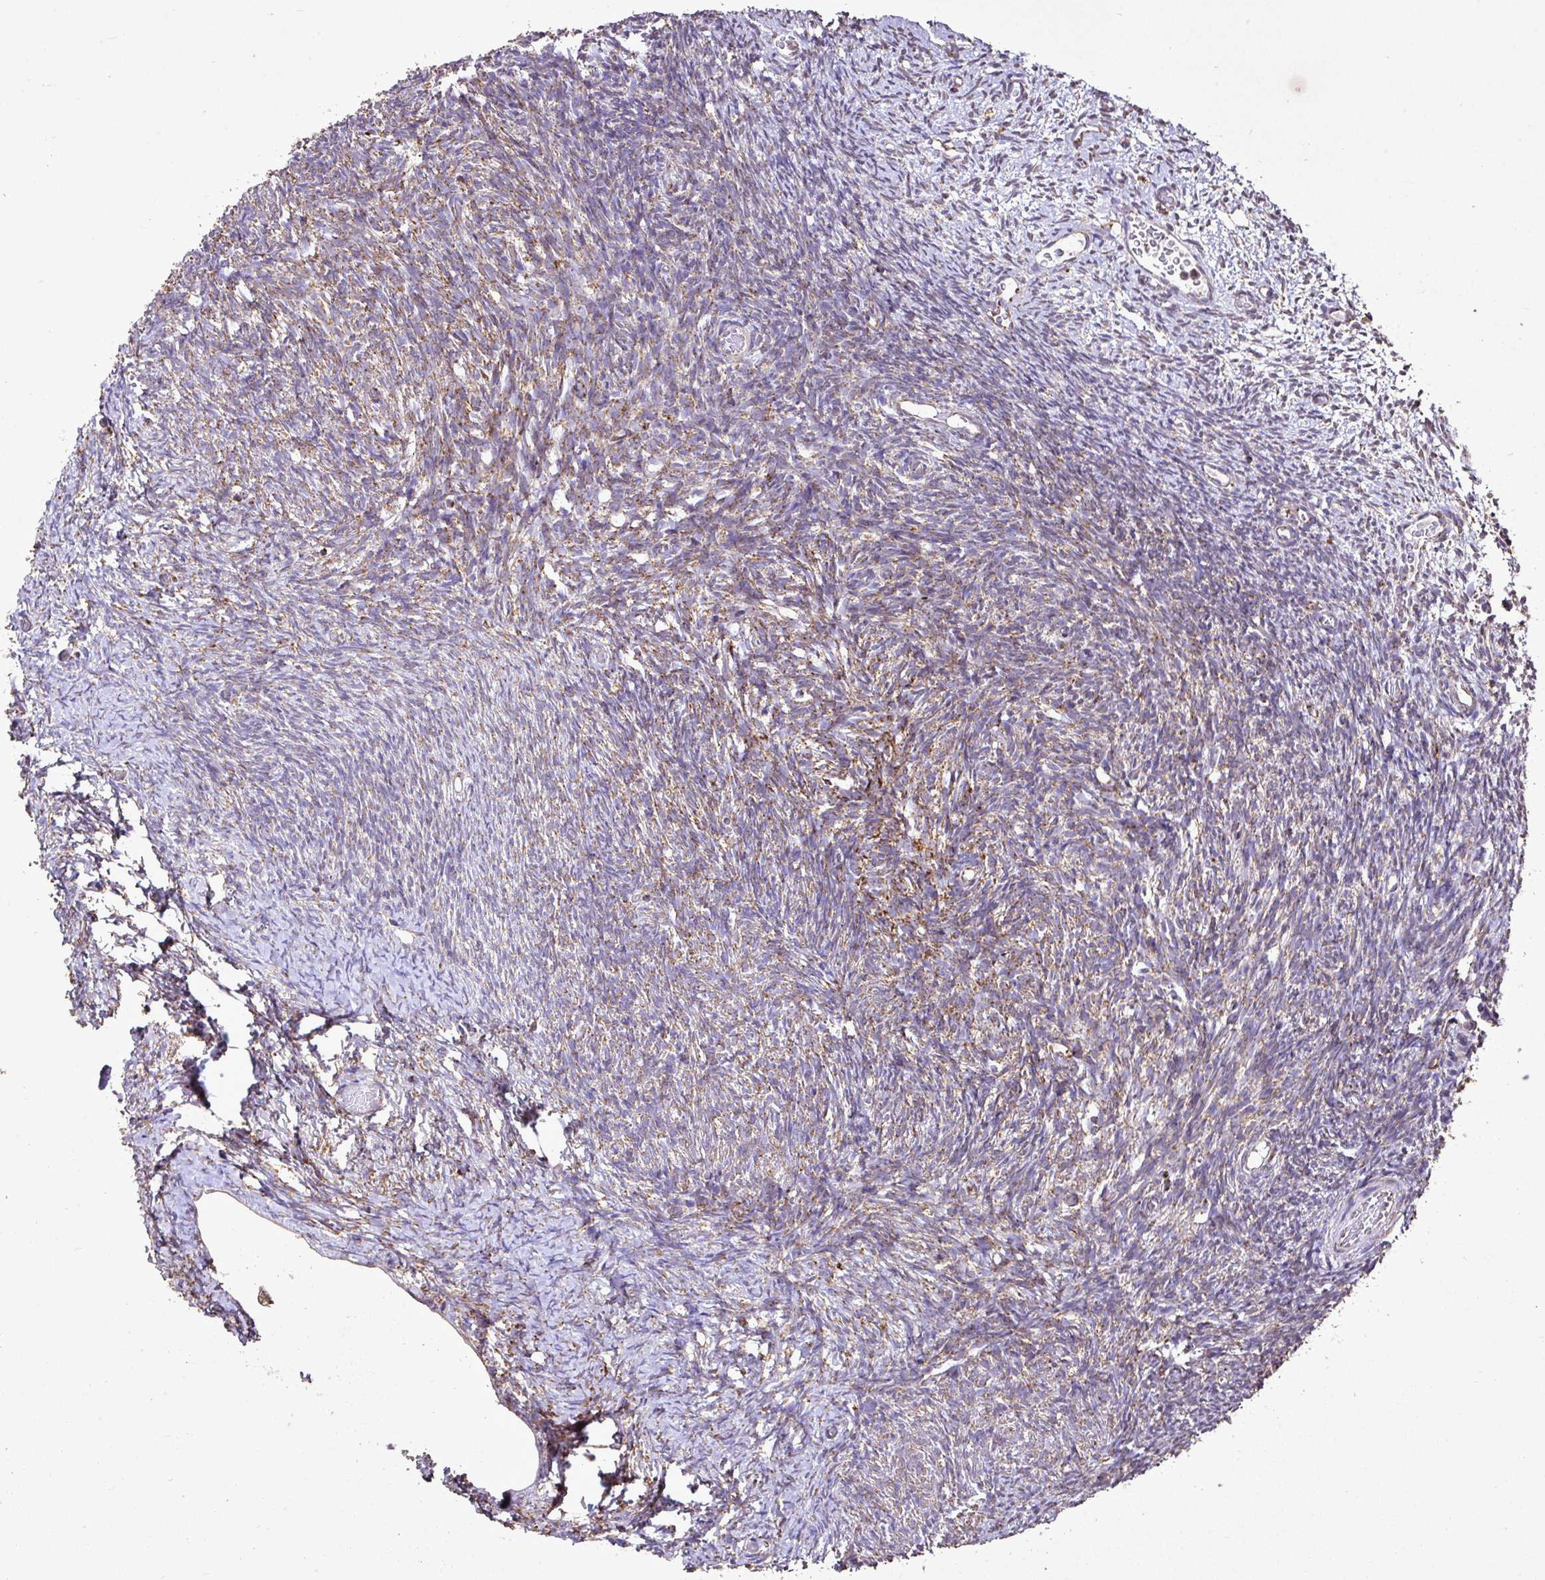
{"staining": {"intensity": "strong", "quantity": ">75%", "location": "cytoplasmic/membranous"}, "tissue": "ovary", "cell_type": "Follicle cells", "image_type": "normal", "snomed": [{"axis": "morphology", "description": "Normal tissue, NOS"}, {"axis": "topography", "description": "Ovary"}], "caption": "Immunohistochemical staining of unremarkable human ovary demonstrates strong cytoplasmic/membranous protein positivity in approximately >75% of follicle cells. (Stains: DAB in brown, nuclei in blue, Microscopy: brightfield microscopy at high magnification).", "gene": "AGK", "patient": {"sex": "female", "age": 39}}